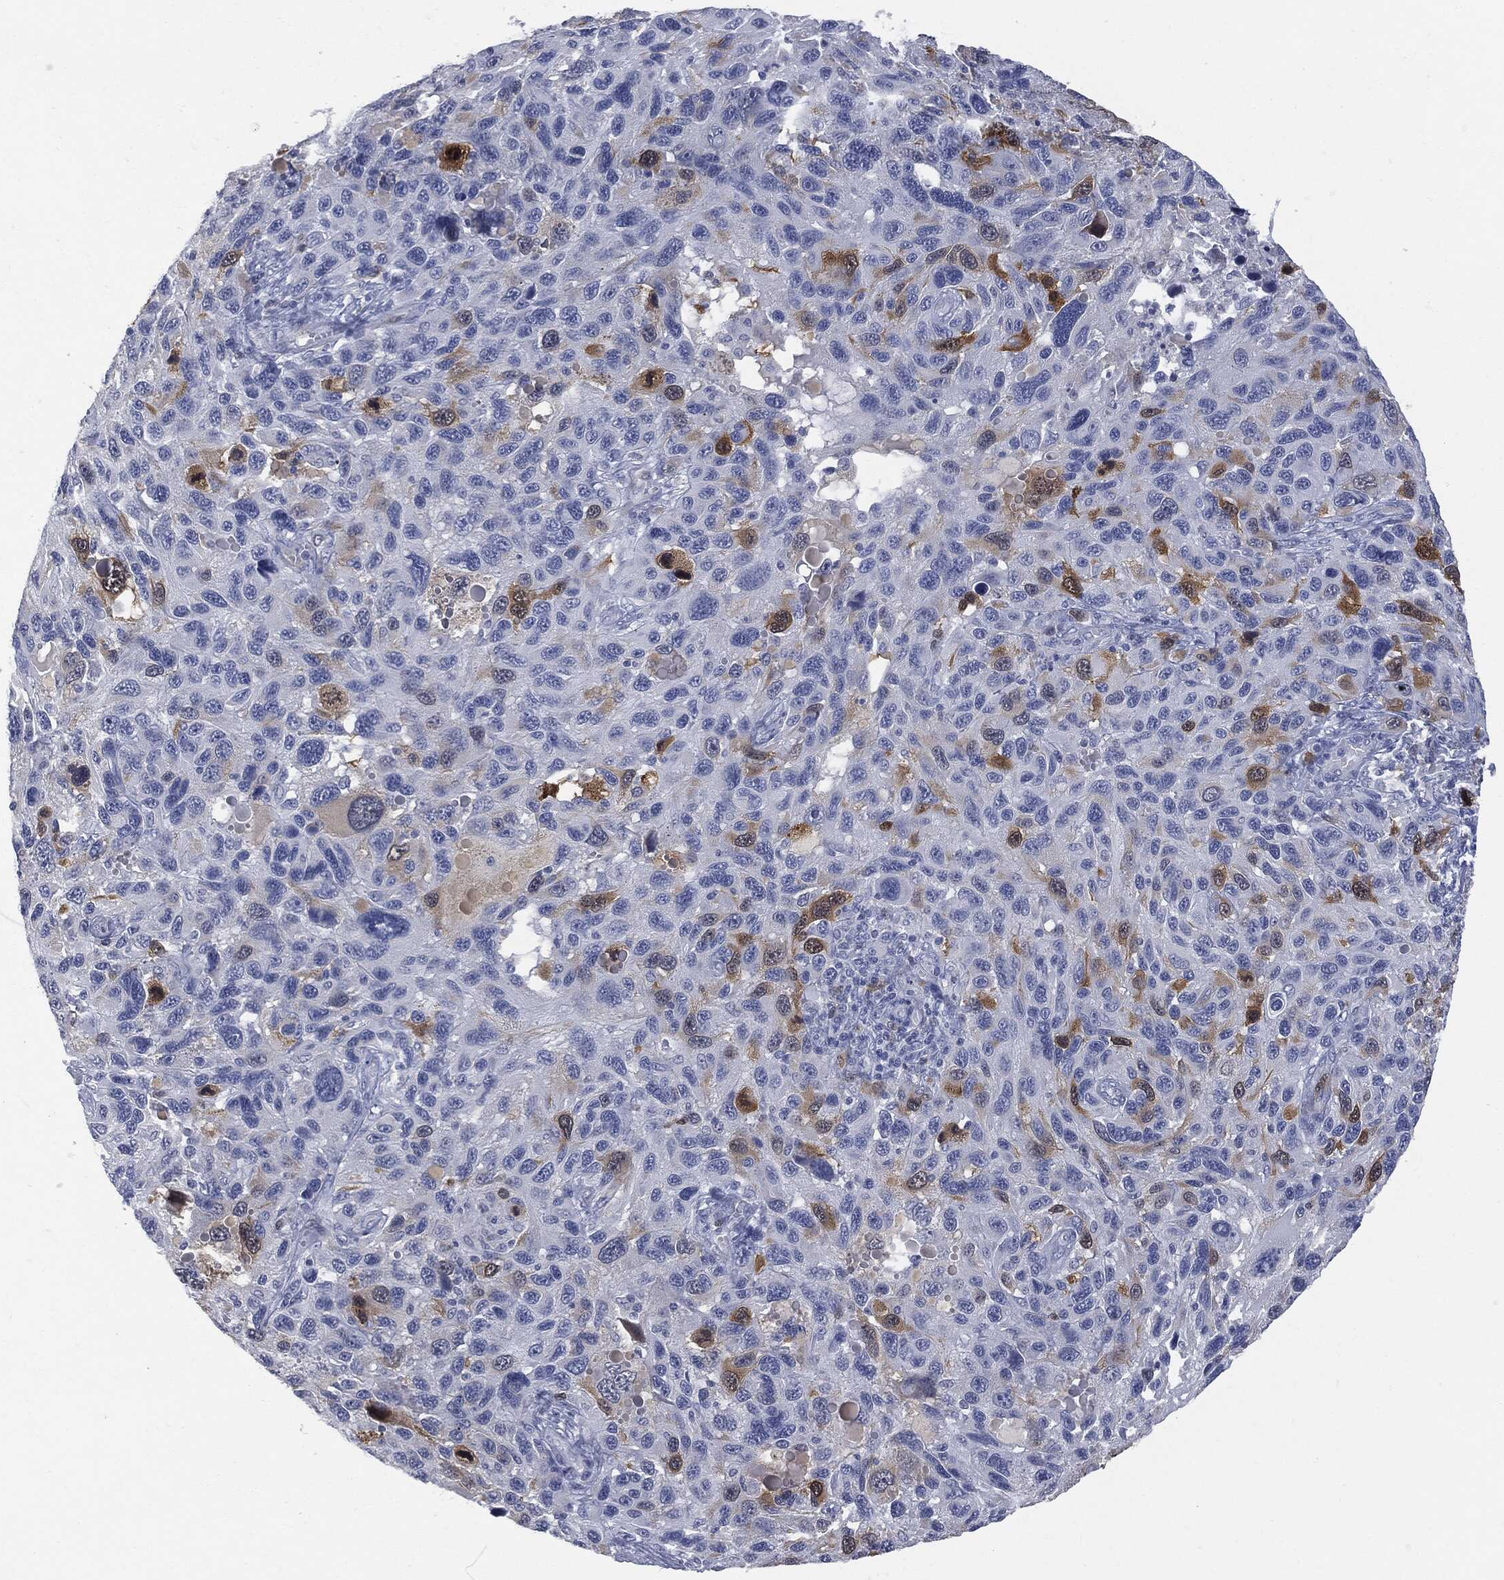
{"staining": {"intensity": "strong", "quantity": "<25%", "location": "cytoplasmic/membranous"}, "tissue": "melanoma", "cell_type": "Tumor cells", "image_type": "cancer", "snomed": [{"axis": "morphology", "description": "Malignant melanoma, NOS"}, {"axis": "topography", "description": "Skin"}], "caption": "Strong cytoplasmic/membranous protein expression is appreciated in about <25% of tumor cells in malignant melanoma. (brown staining indicates protein expression, while blue staining denotes nuclei).", "gene": "UBE2C", "patient": {"sex": "male", "age": 53}}